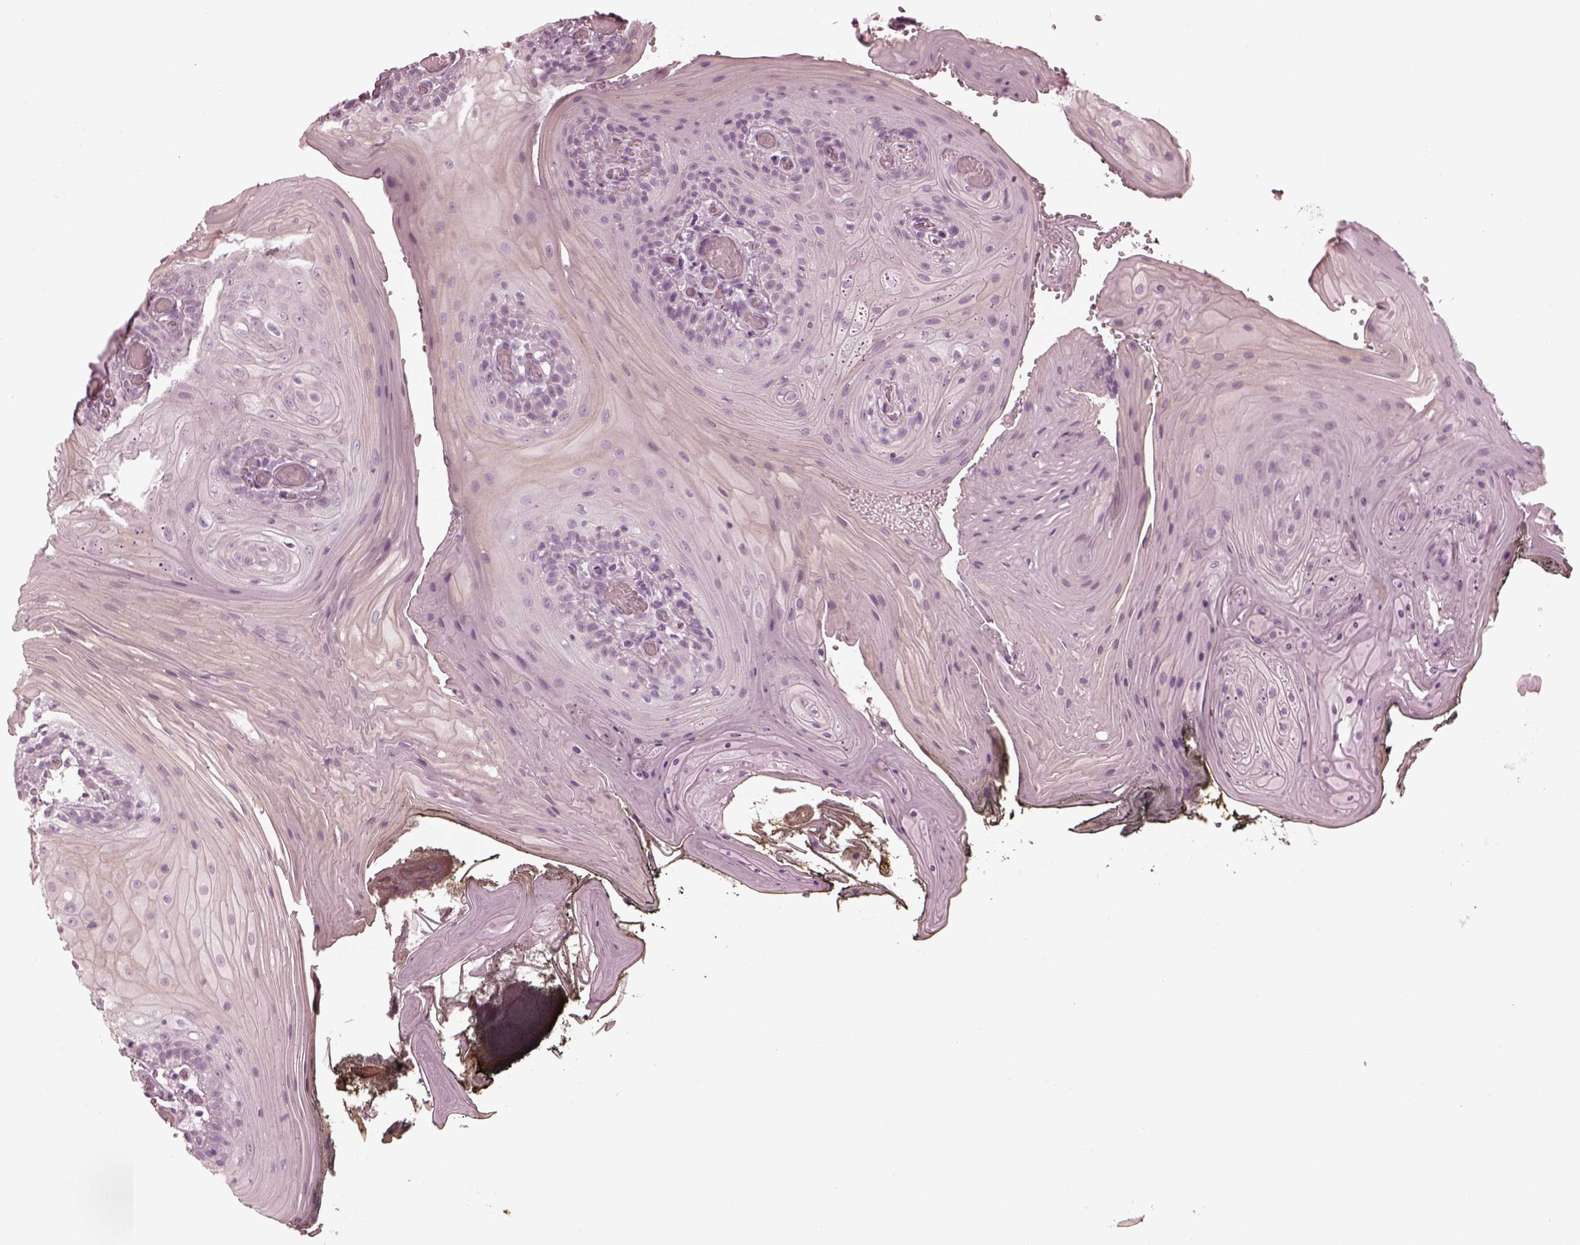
{"staining": {"intensity": "negative", "quantity": "none", "location": "none"}, "tissue": "oral mucosa", "cell_type": "Squamous epithelial cells", "image_type": "normal", "snomed": [{"axis": "morphology", "description": "Normal tissue, NOS"}, {"axis": "topography", "description": "Oral tissue"}], "caption": "High power microscopy histopathology image of an immunohistochemistry histopathology image of benign oral mucosa, revealing no significant staining in squamous epithelial cells.", "gene": "SAXO2", "patient": {"sex": "male", "age": 9}}